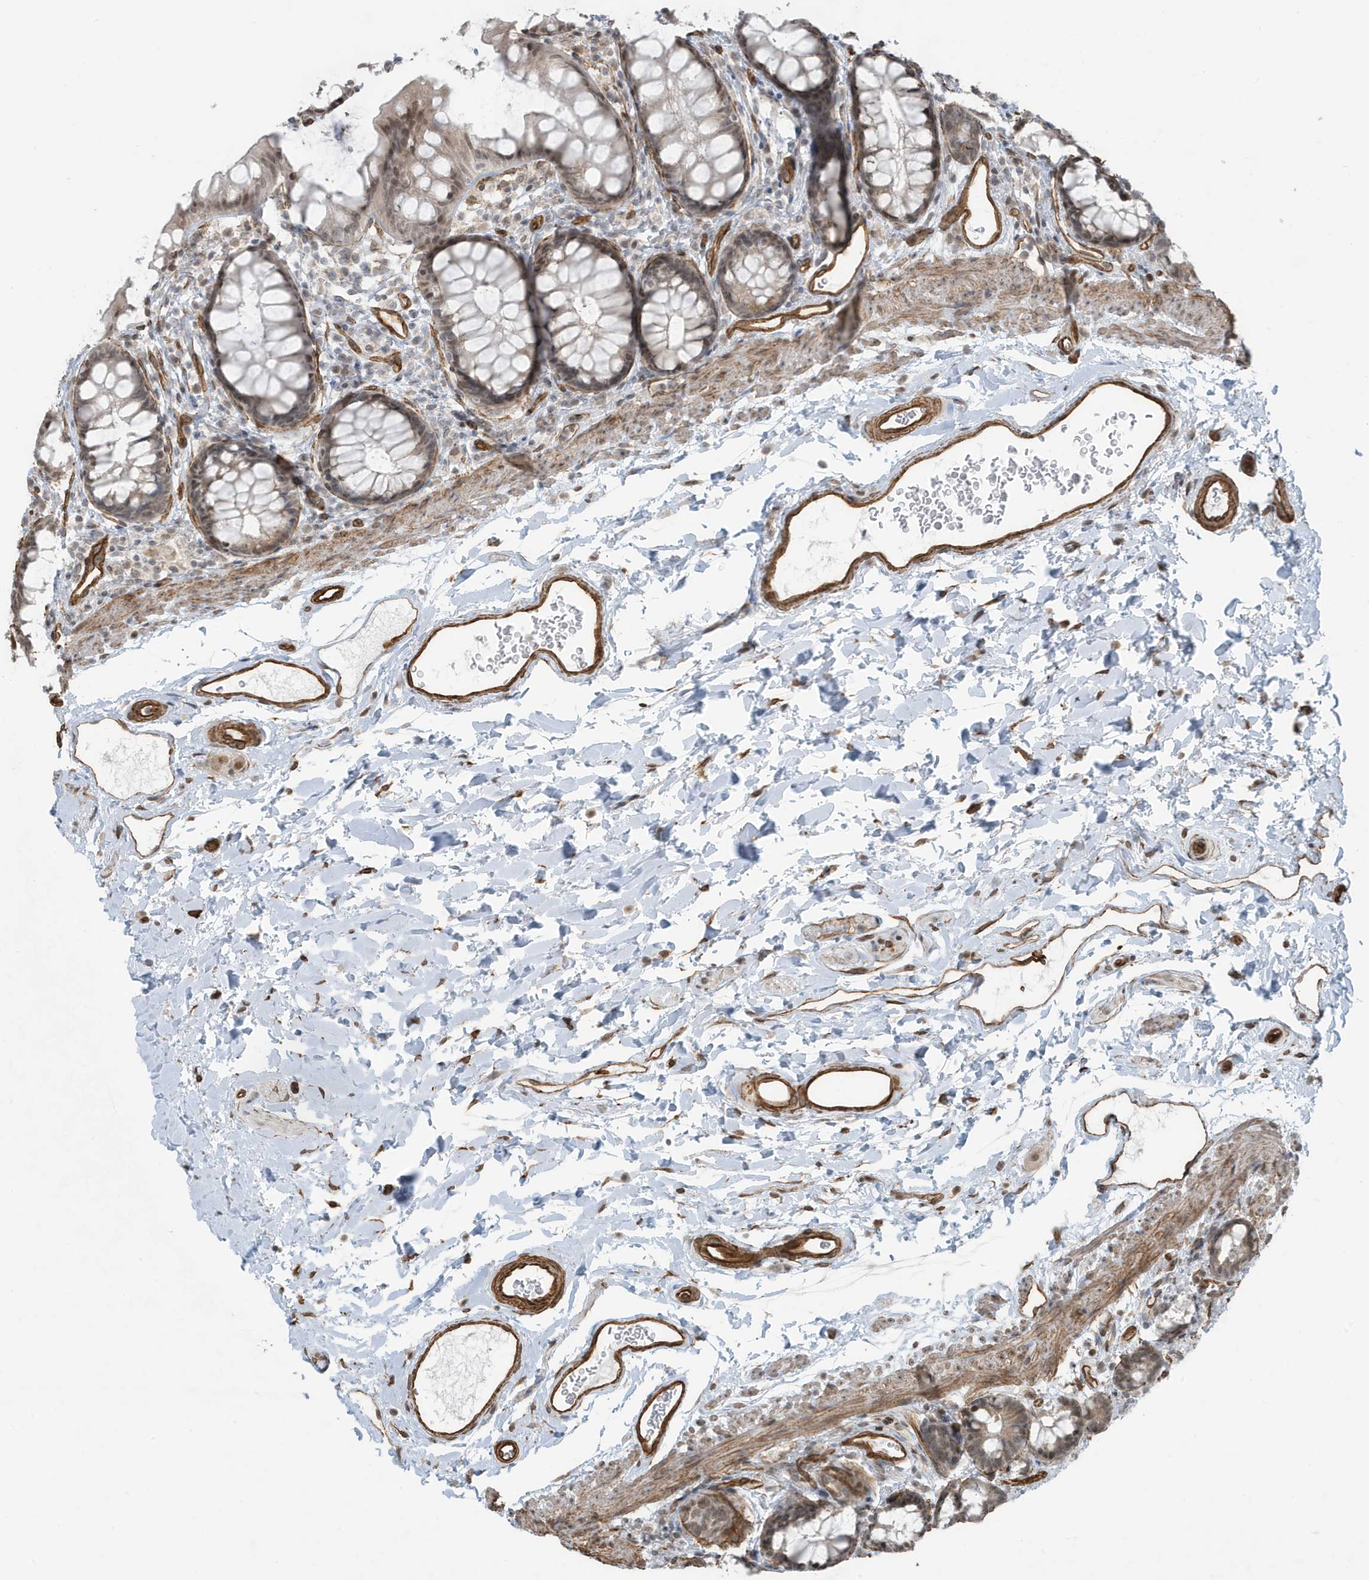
{"staining": {"intensity": "weak", "quantity": "25%-75%", "location": "nuclear"}, "tissue": "rectum", "cell_type": "Glandular cells", "image_type": "normal", "snomed": [{"axis": "morphology", "description": "Normal tissue, NOS"}, {"axis": "topography", "description": "Rectum"}], "caption": "Immunohistochemistry (IHC) of benign rectum shows low levels of weak nuclear expression in about 25%-75% of glandular cells. Nuclei are stained in blue.", "gene": "CHCHD4", "patient": {"sex": "female", "age": 65}}